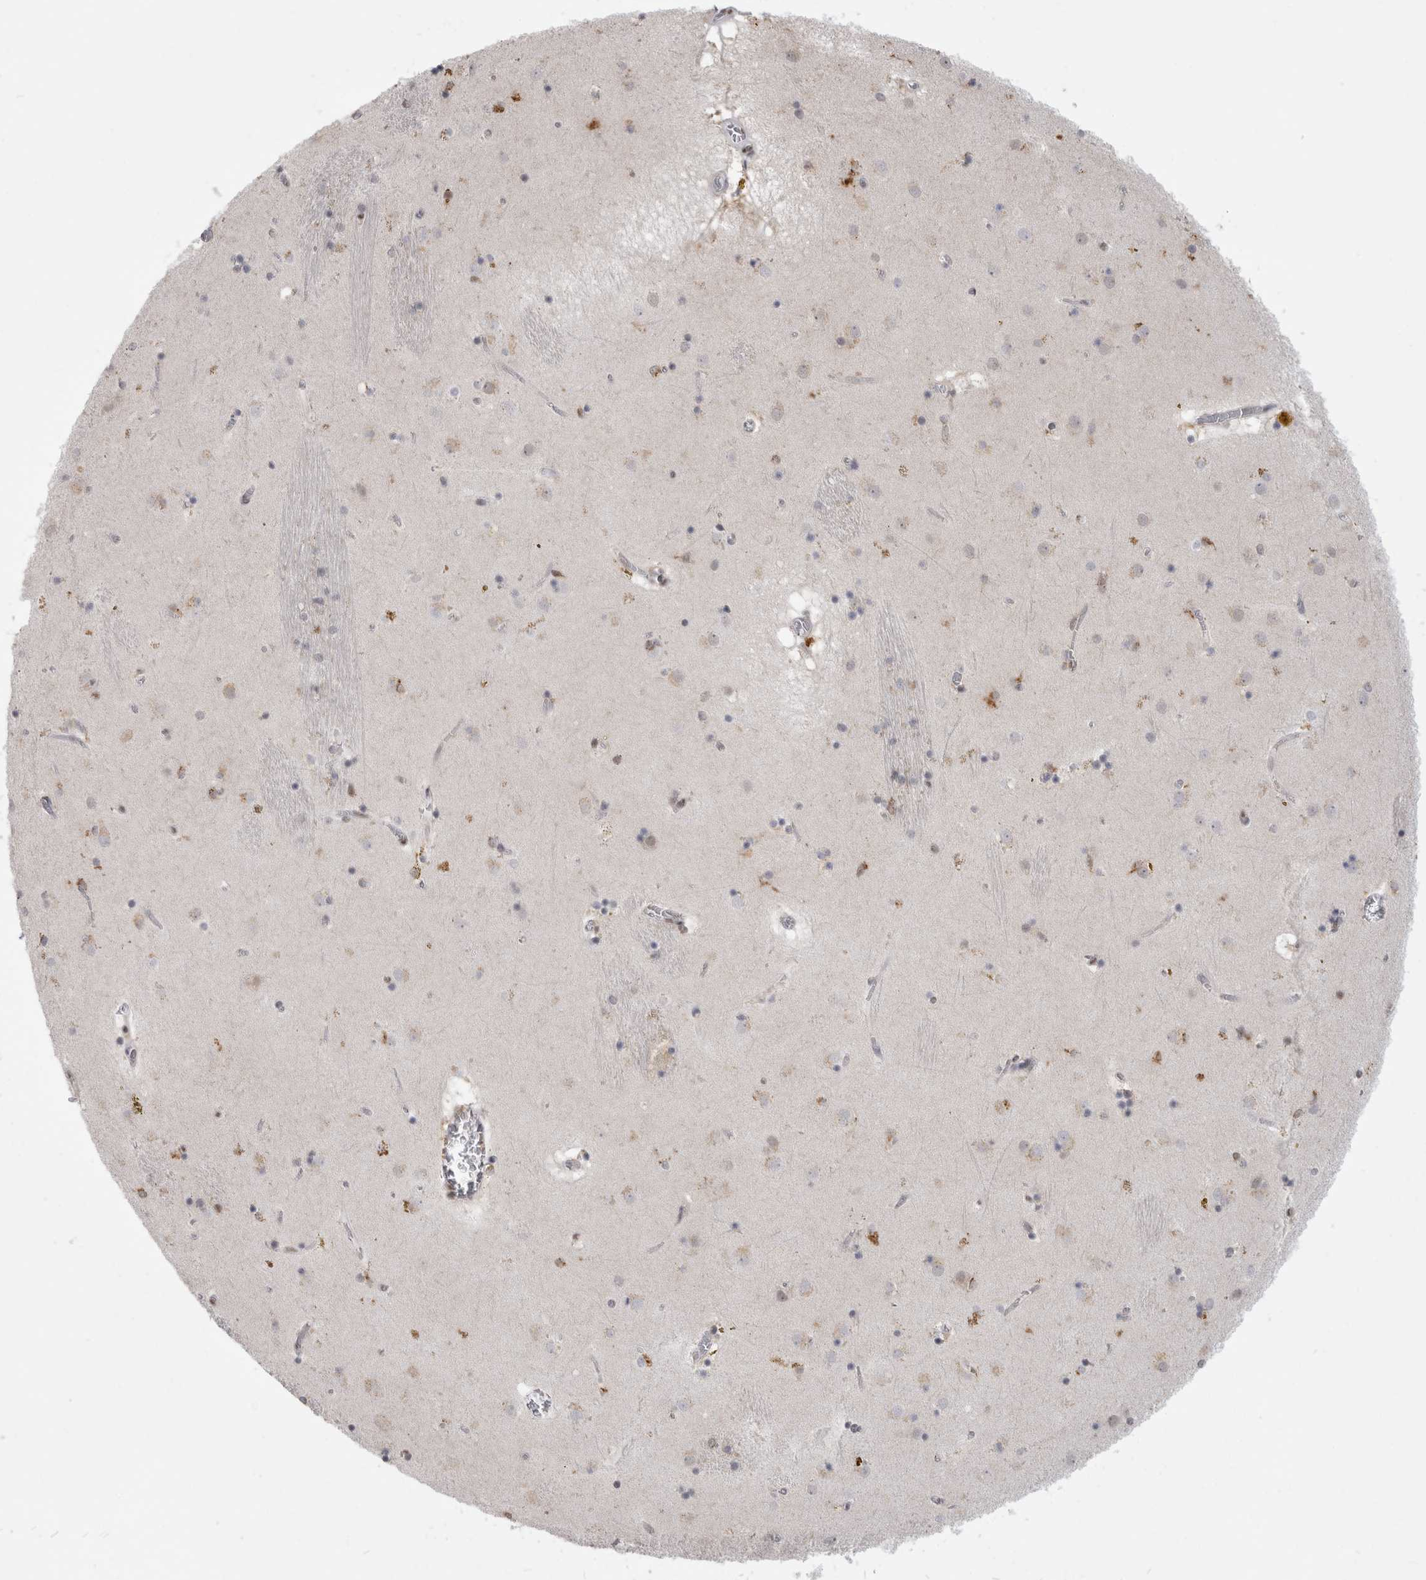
{"staining": {"intensity": "moderate", "quantity": "<25%", "location": "cytoplasmic/membranous"}, "tissue": "caudate", "cell_type": "Glial cells", "image_type": "normal", "snomed": [{"axis": "morphology", "description": "Normal tissue, NOS"}, {"axis": "topography", "description": "Lateral ventricle wall"}], "caption": "Immunohistochemical staining of benign caudate shows low levels of moderate cytoplasmic/membranous positivity in about <25% of glial cells.", "gene": "SRARP", "patient": {"sex": "male", "age": 70}}